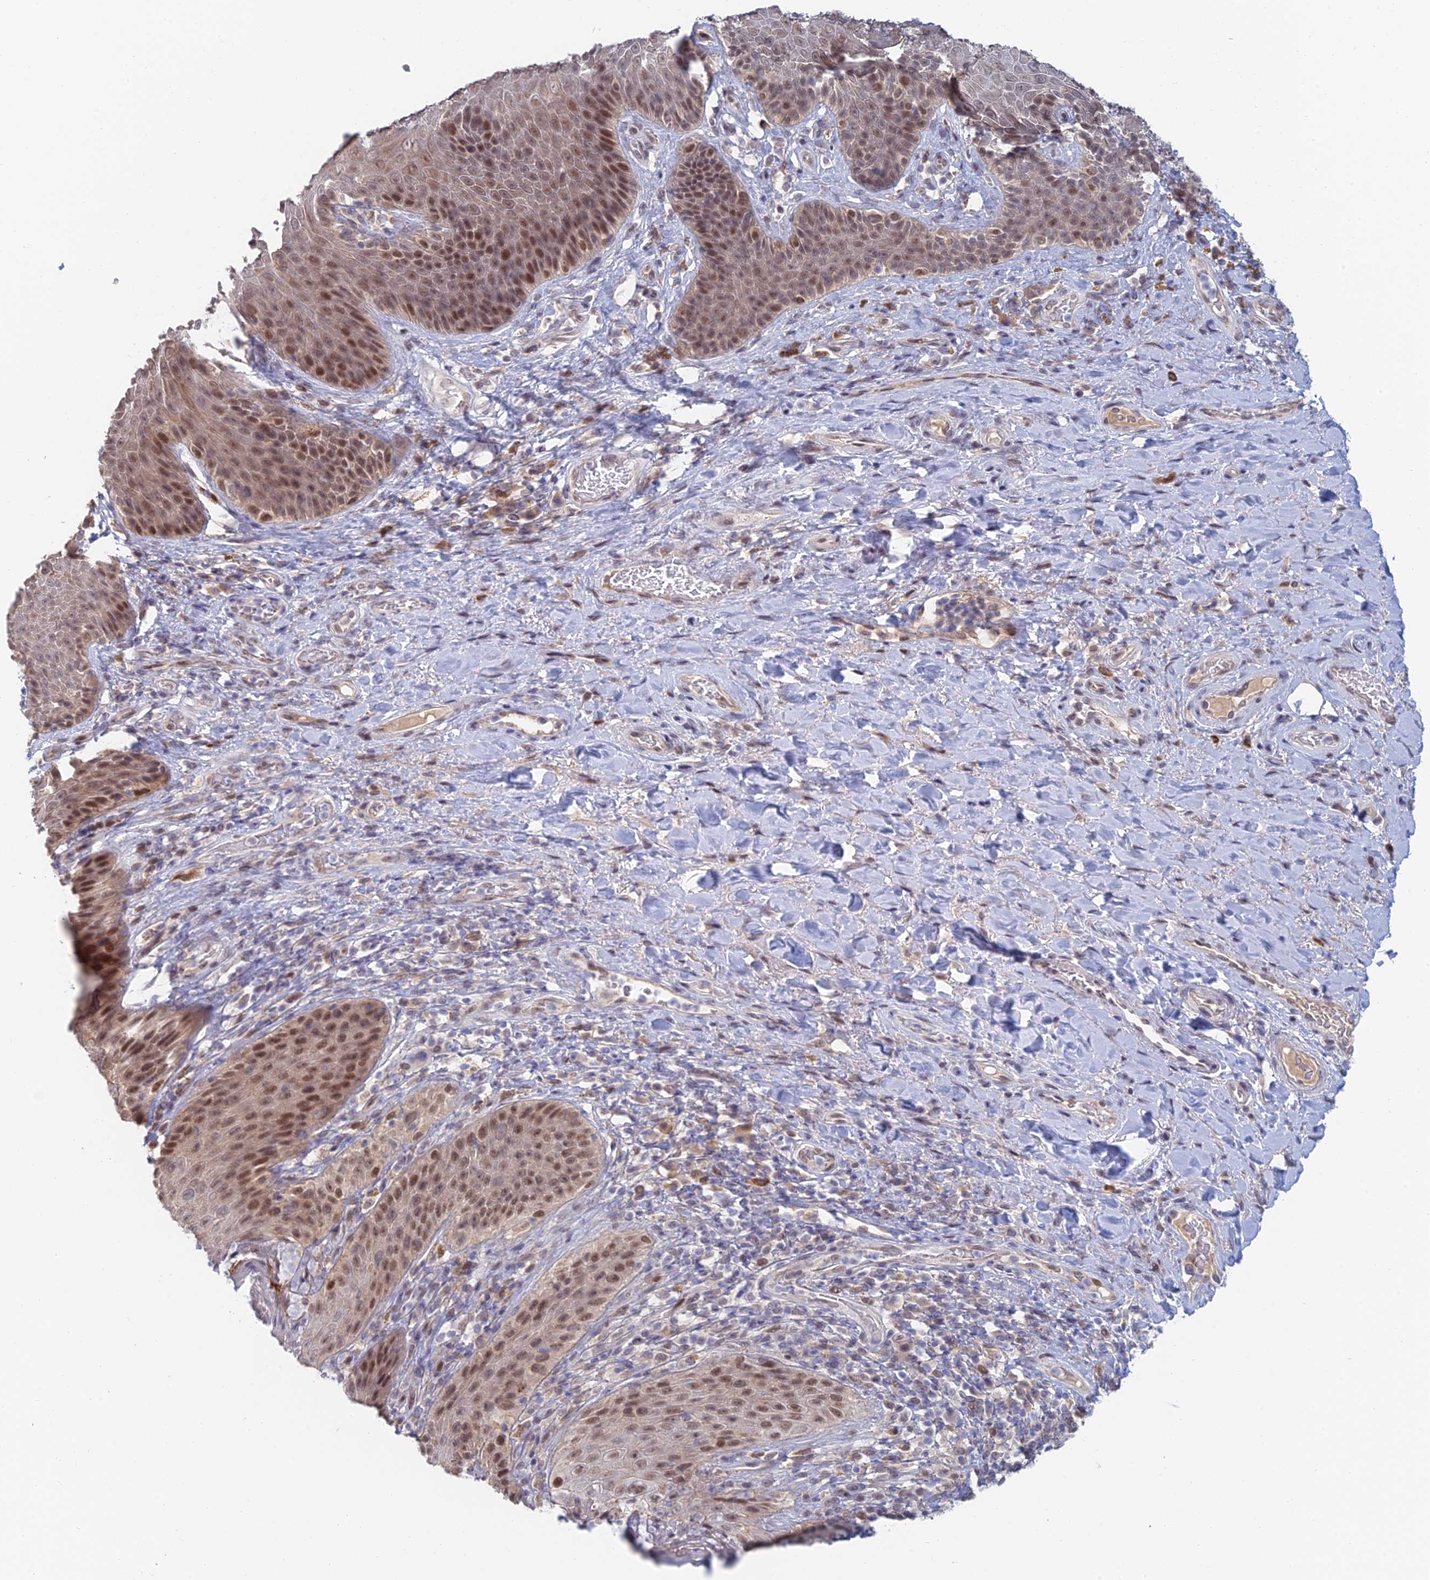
{"staining": {"intensity": "strong", "quantity": "25%-75%", "location": "nuclear"}, "tissue": "skin", "cell_type": "Epidermal cells", "image_type": "normal", "snomed": [{"axis": "morphology", "description": "Normal tissue, NOS"}, {"axis": "topography", "description": "Anal"}], "caption": "Protein staining by immunohistochemistry reveals strong nuclear positivity in approximately 25%-75% of epidermal cells in normal skin. Nuclei are stained in blue.", "gene": "ZUP1", "patient": {"sex": "female", "age": 89}}